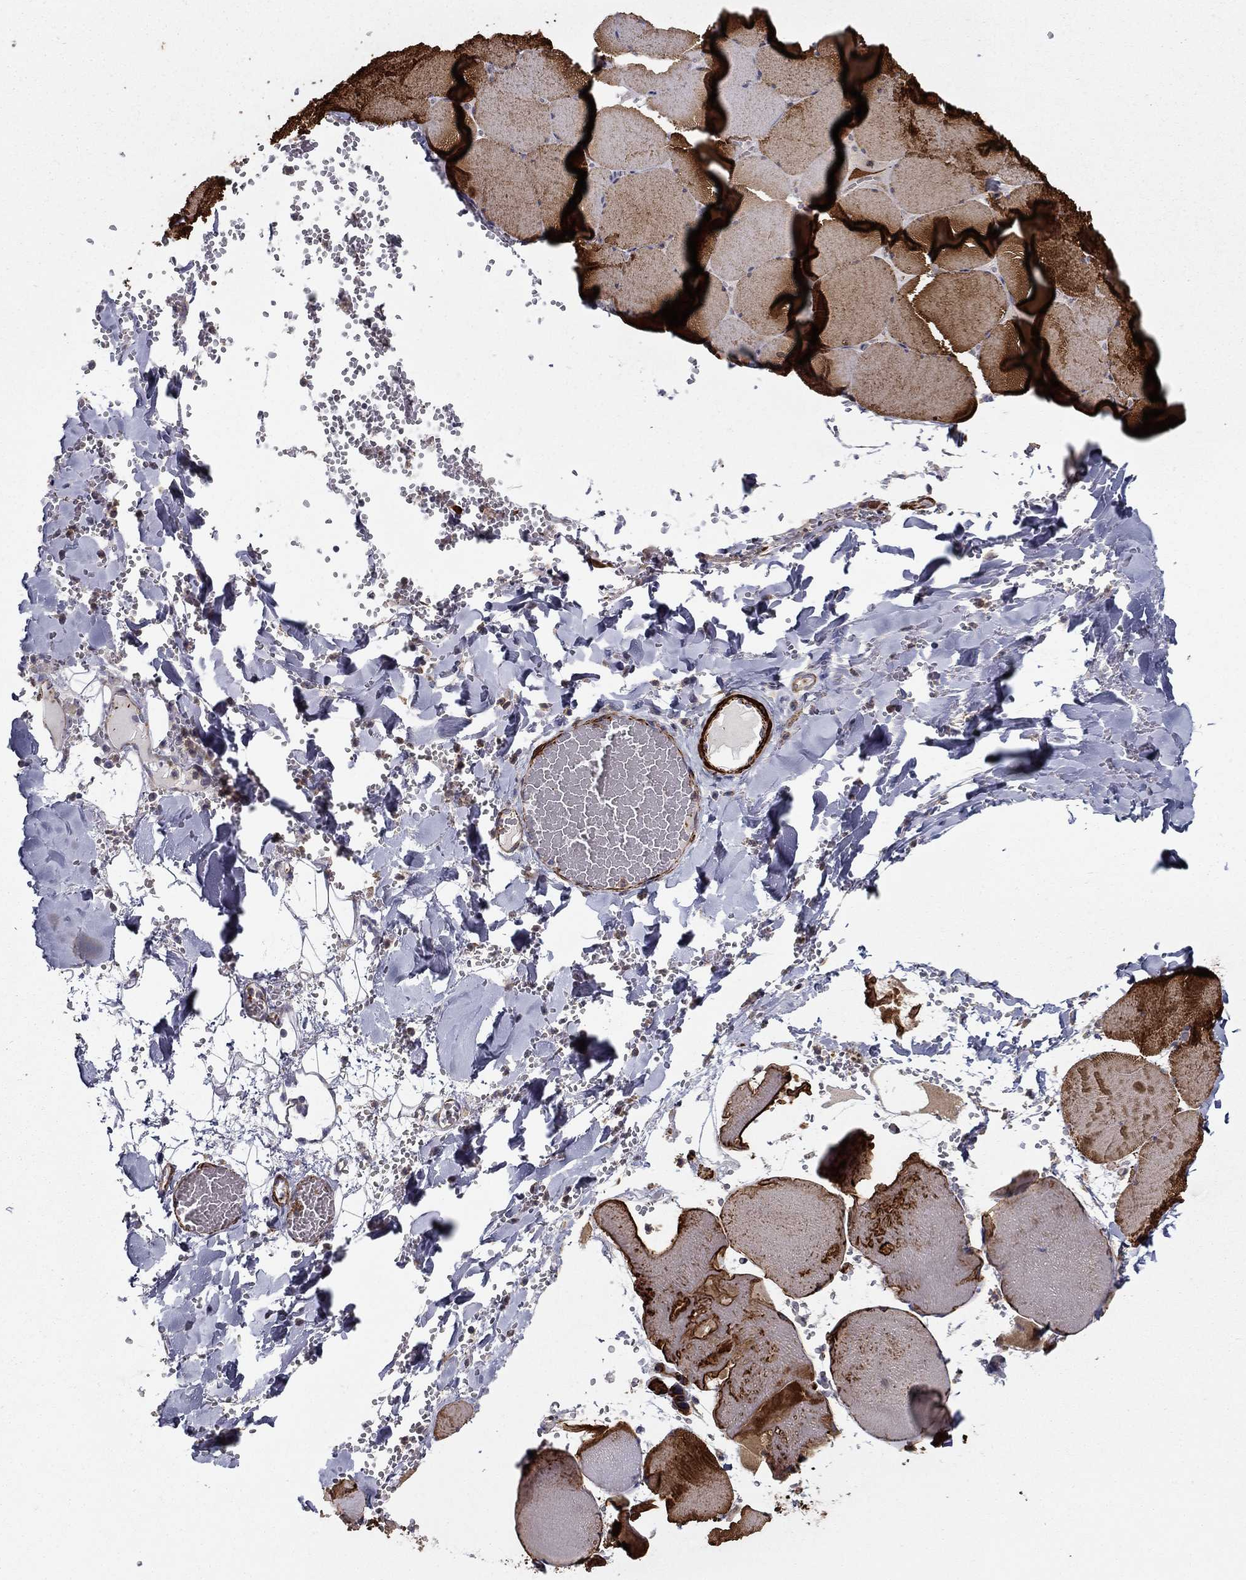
{"staining": {"intensity": "strong", "quantity": ">75%", "location": "cytoplasmic/membranous"}, "tissue": "skeletal muscle", "cell_type": "Myocytes", "image_type": "normal", "snomed": [{"axis": "morphology", "description": "Normal tissue, NOS"}, {"axis": "morphology", "description": "Malignant melanoma, Metastatic site"}, {"axis": "topography", "description": "Skeletal muscle"}], "caption": "Approximately >75% of myocytes in benign skeletal muscle demonstrate strong cytoplasmic/membranous protein positivity as visualized by brown immunohistochemical staining.", "gene": "KRBA1", "patient": {"sex": "male", "age": 50}}